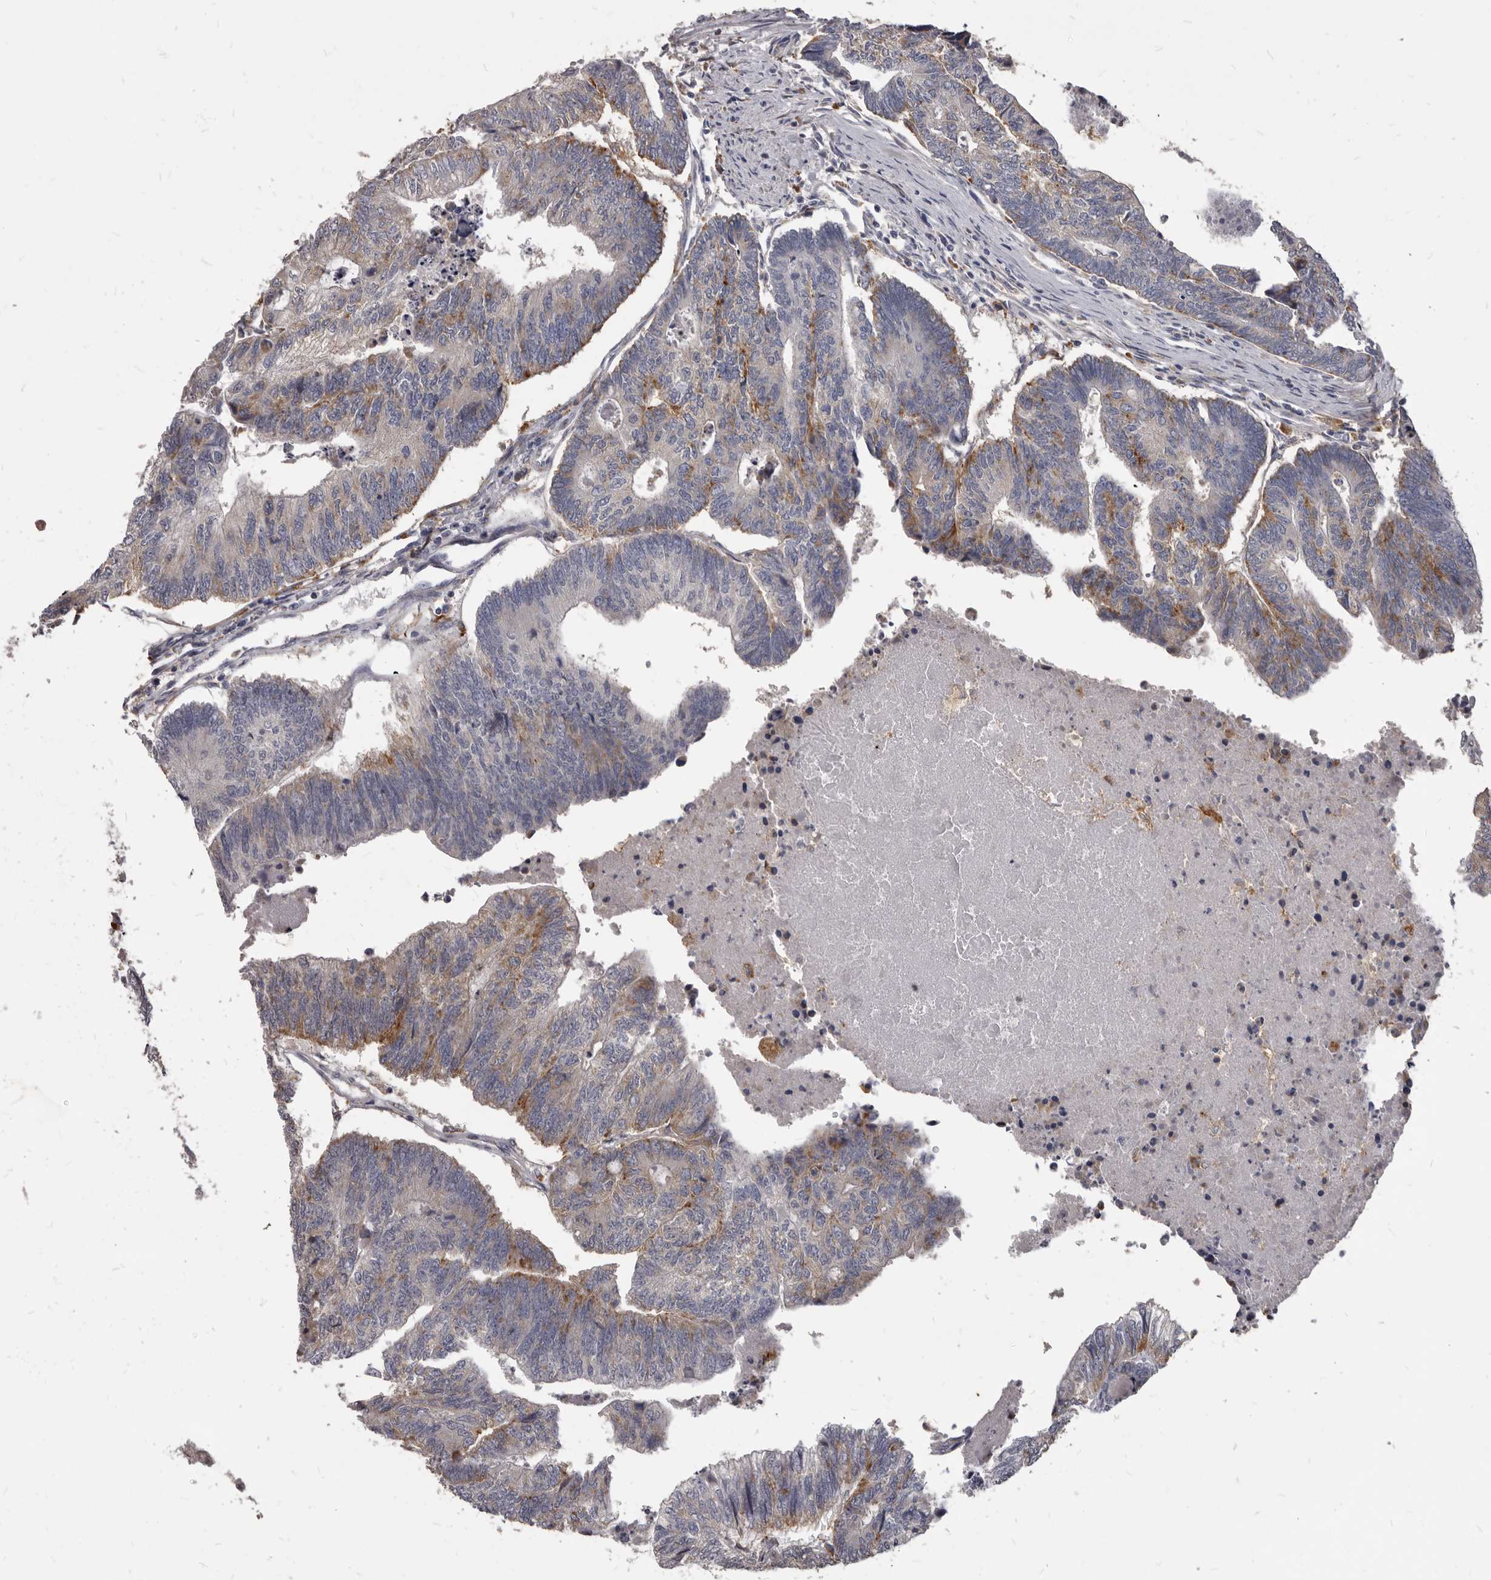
{"staining": {"intensity": "moderate", "quantity": "<25%", "location": "cytoplasmic/membranous"}, "tissue": "colorectal cancer", "cell_type": "Tumor cells", "image_type": "cancer", "snomed": [{"axis": "morphology", "description": "Adenocarcinoma, NOS"}, {"axis": "topography", "description": "Colon"}], "caption": "There is low levels of moderate cytoplasmic/membranous positivity in tumor cells of colorectal adenocarcinoma, as demonstrated by immunohistochemical staining (brown color).", "gene": "PI4K2A", "patient": {"sex": "female", "age": 67}}